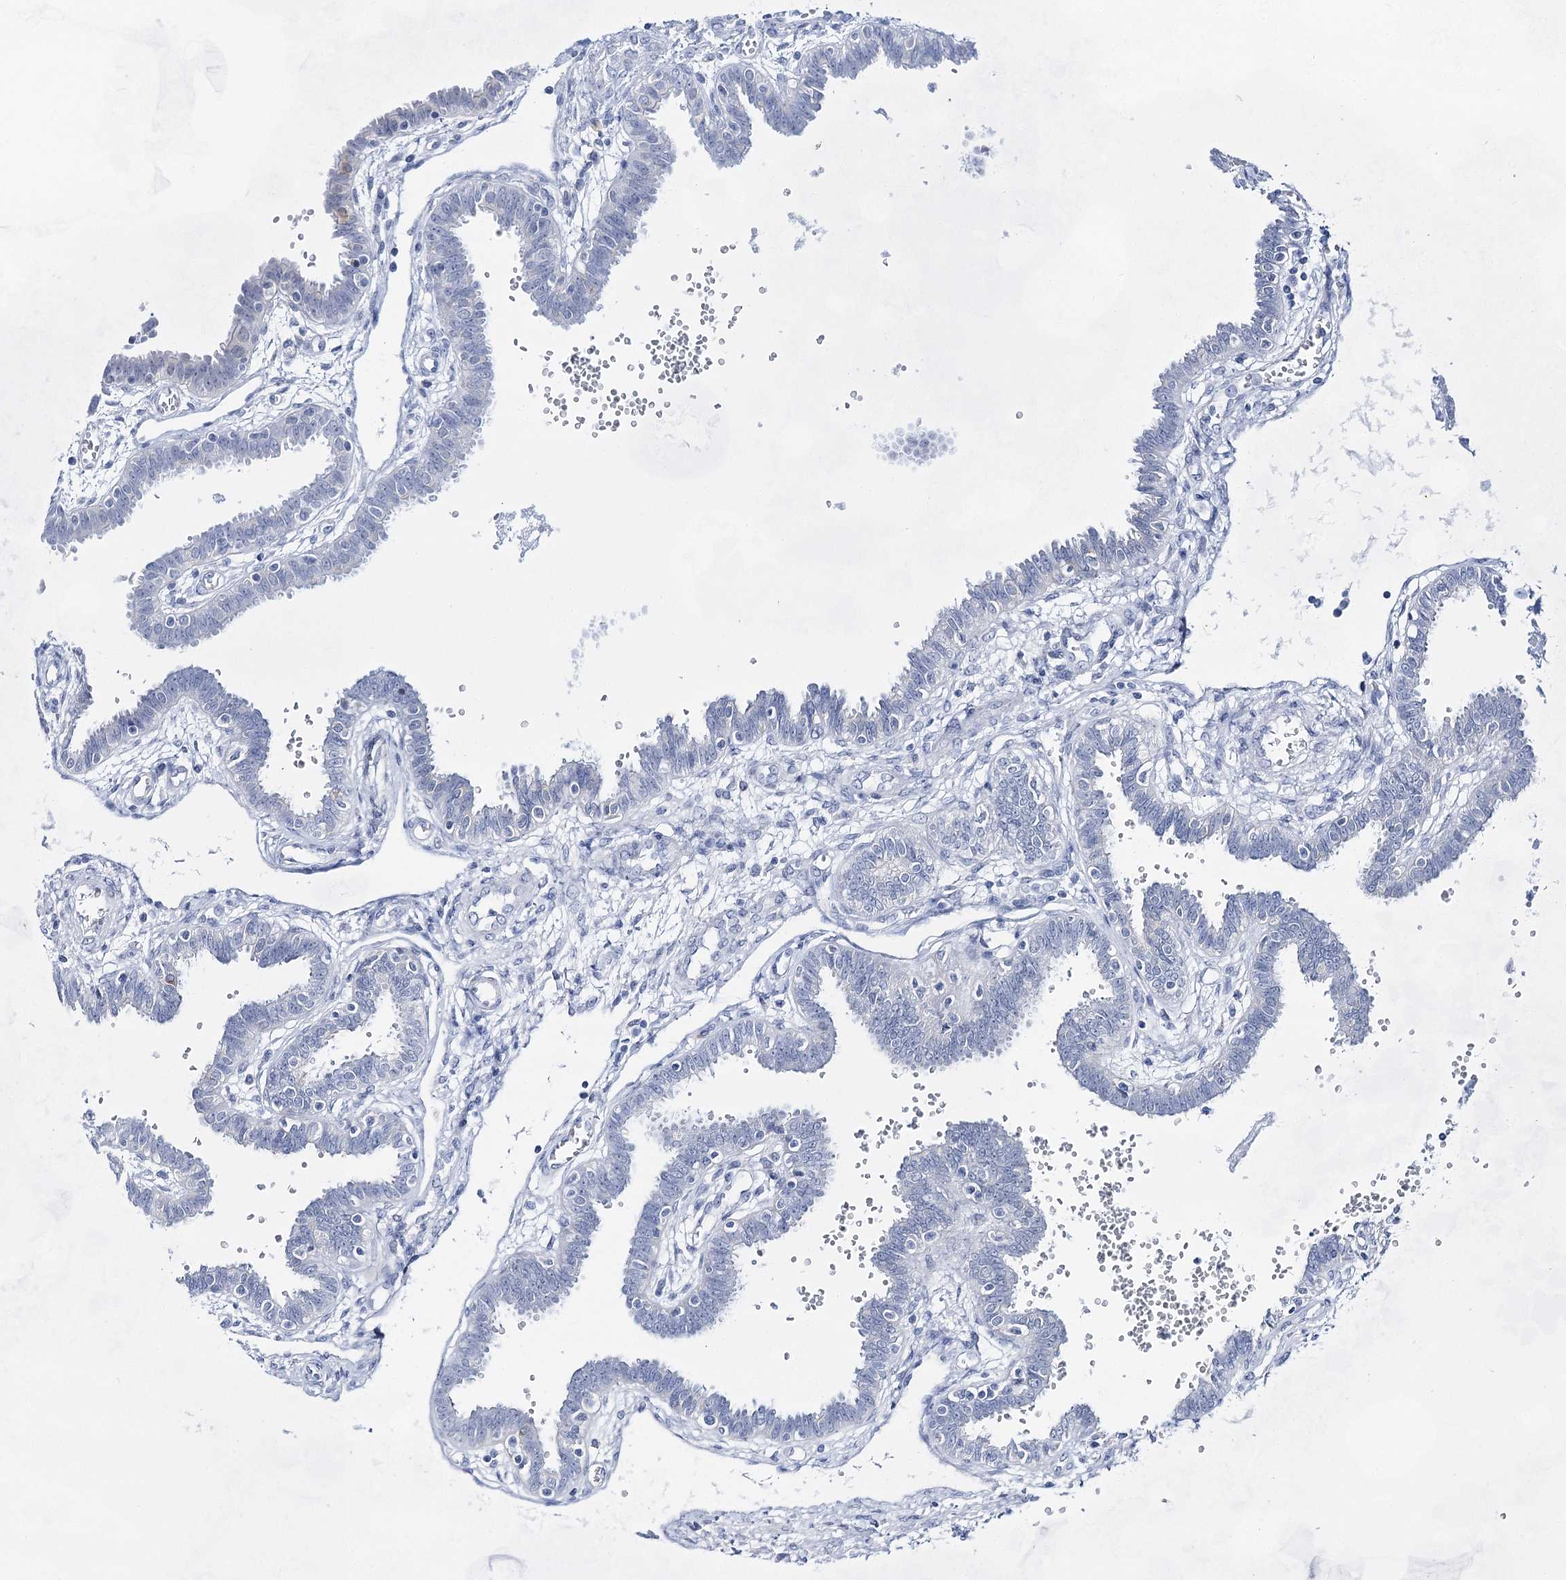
{"staining": {"intensity": "negative", "quantity": "none", "location": "none"}, "tissue": "fallopian tube", "cell_type": "Glandular cells", "image_type": "normal", "snomed": [{"axis": "morphology", "description": "Normal tissue, NOS"}, {"axis": "topography", "description": "Fallopian tube"}], "caption": "DAB (3,3'-diaminobenzidine) immunohistochemical staining of benign human fallopian tube shows no significant expression in glandular cells. (DAB (3,3'-diaminobenzidine) immunohistochemistry (IHC) with hematoxylin counter stain).", "gene": "BPHL", "patient": {"sex": "female", "age": 32}}